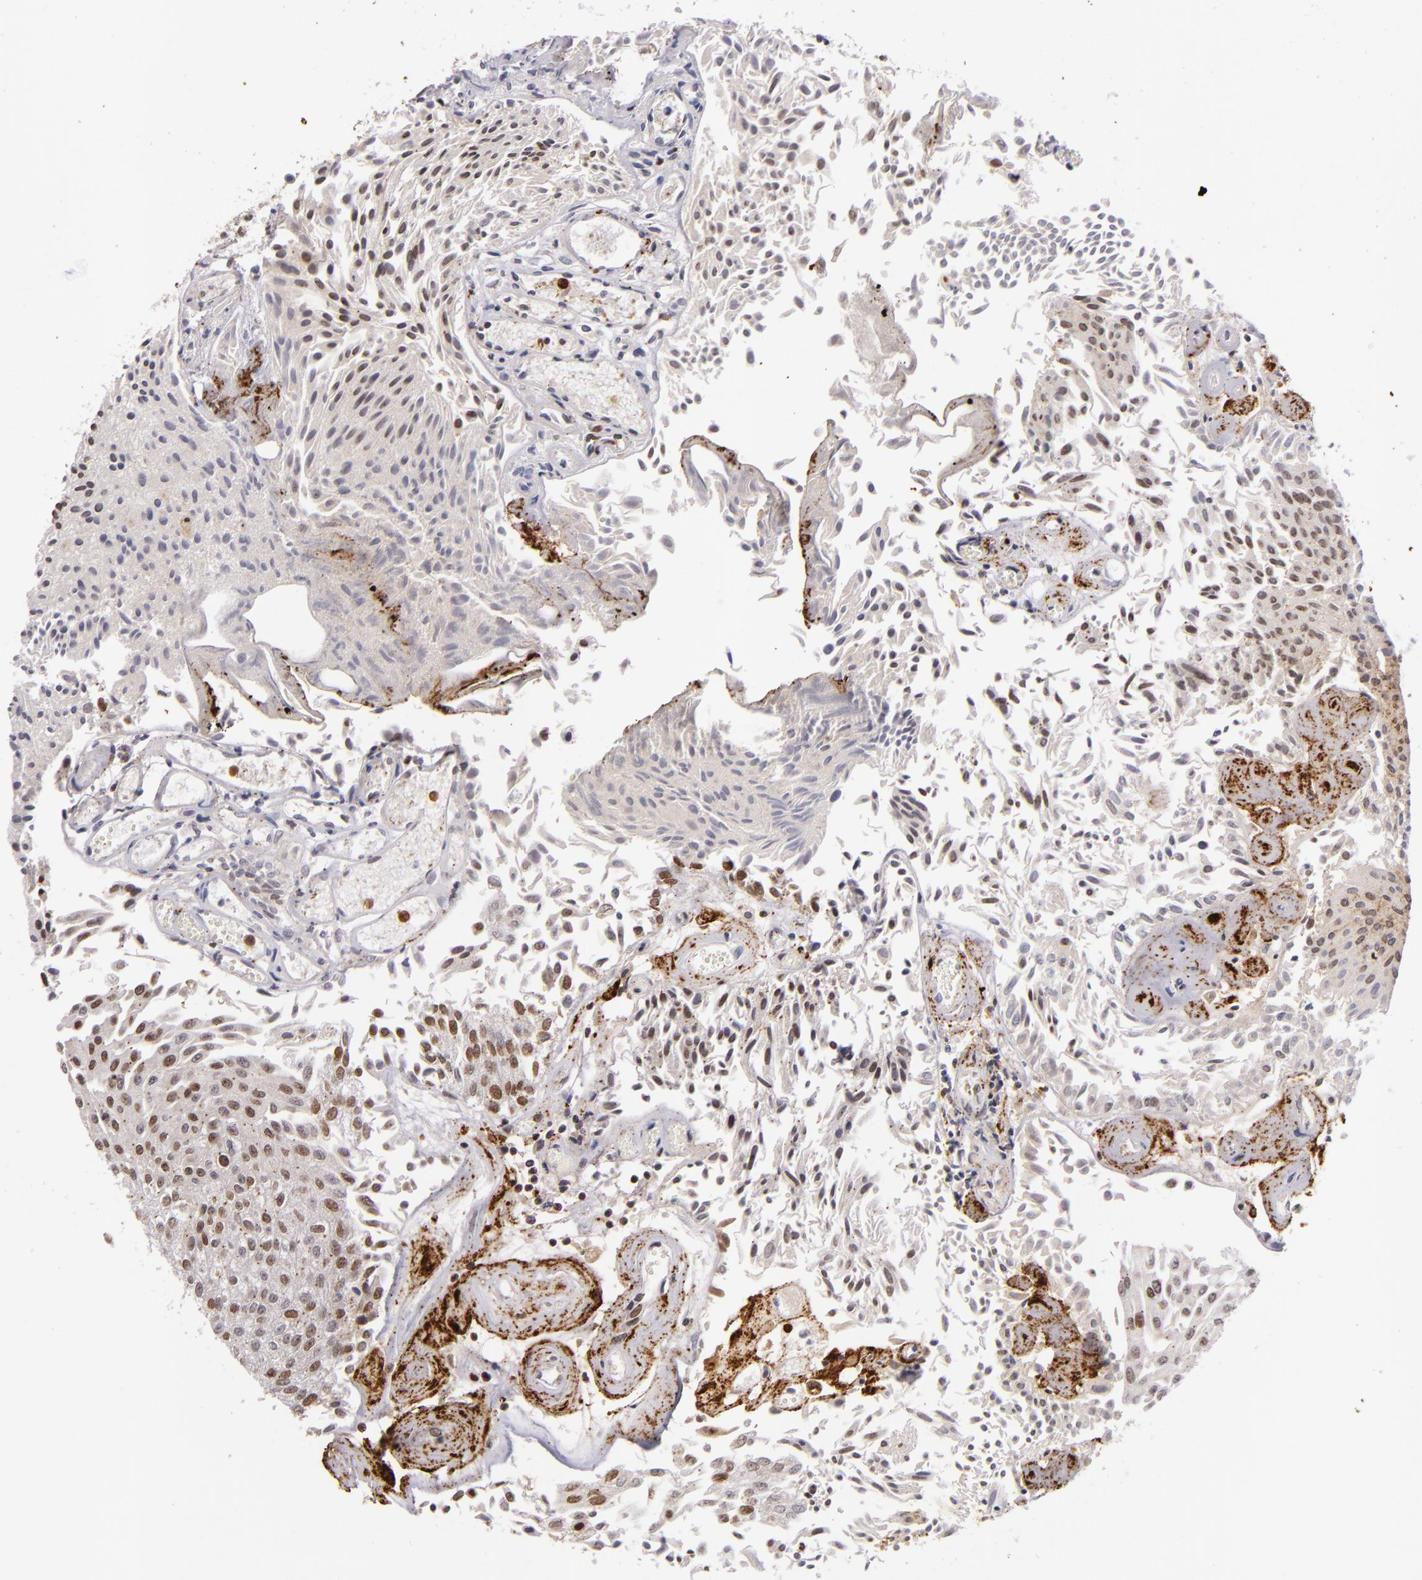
{"staining": {"intensity": "moderate", "quantity": "25%-75%", "location": "nuclear"}, "tissue": "urothelial cancer", "cell_type": "Tumor cells", "image_type": "cancer", "snomed": [{"axis": "morphology", "description": "Urothelial carcinoma, Low grade"}, {"axis": "topography", "description": "Urinary bladder"}], "caption": "Human urothelial carcinoma (low-grade) stained for a protein (brown) displays moderate nuclear positive staining in about 25%-75% of tumor cells.", "gene": "RXRG", "patient": {"sex": "male", "age": 86}}